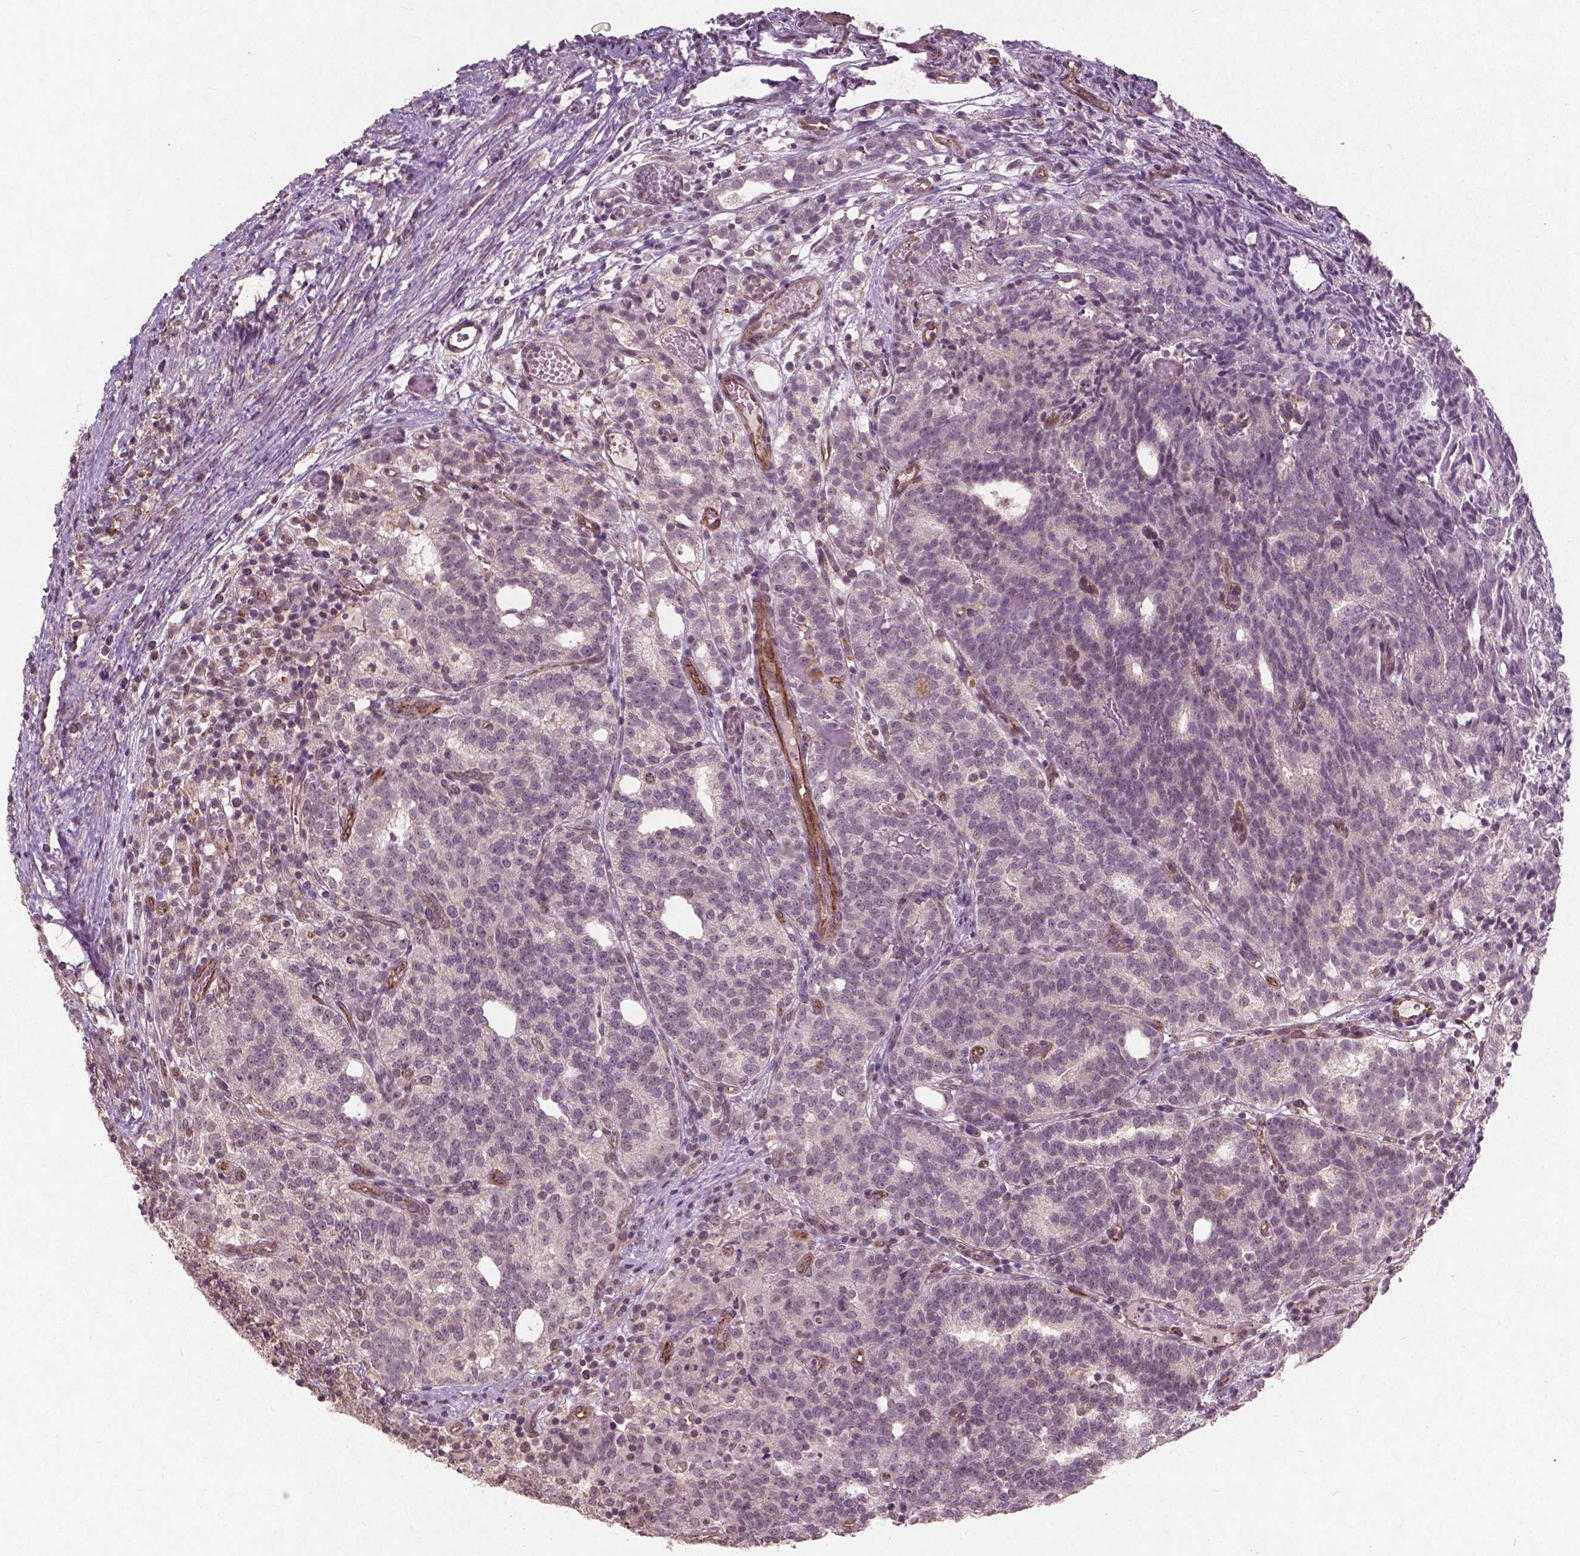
{"staining": {"intensity": "negative", "quantity": "none", "location": "none"}, "tissue": "prostate cancer", "cell_type": "Tumor cells", "image_type": "cancer", "snomed": [{"axis": "morphology", "description": "Adenocarcinoma, High grade"}, {"axis": "topography", "description": "Prostate"}], "caption": "Human prostate cancer stained for a protein using IHC demonstrates no staining in tumor cells.", "gene": "SMAD2", "patient": {"sex": "male", "age": 53}}